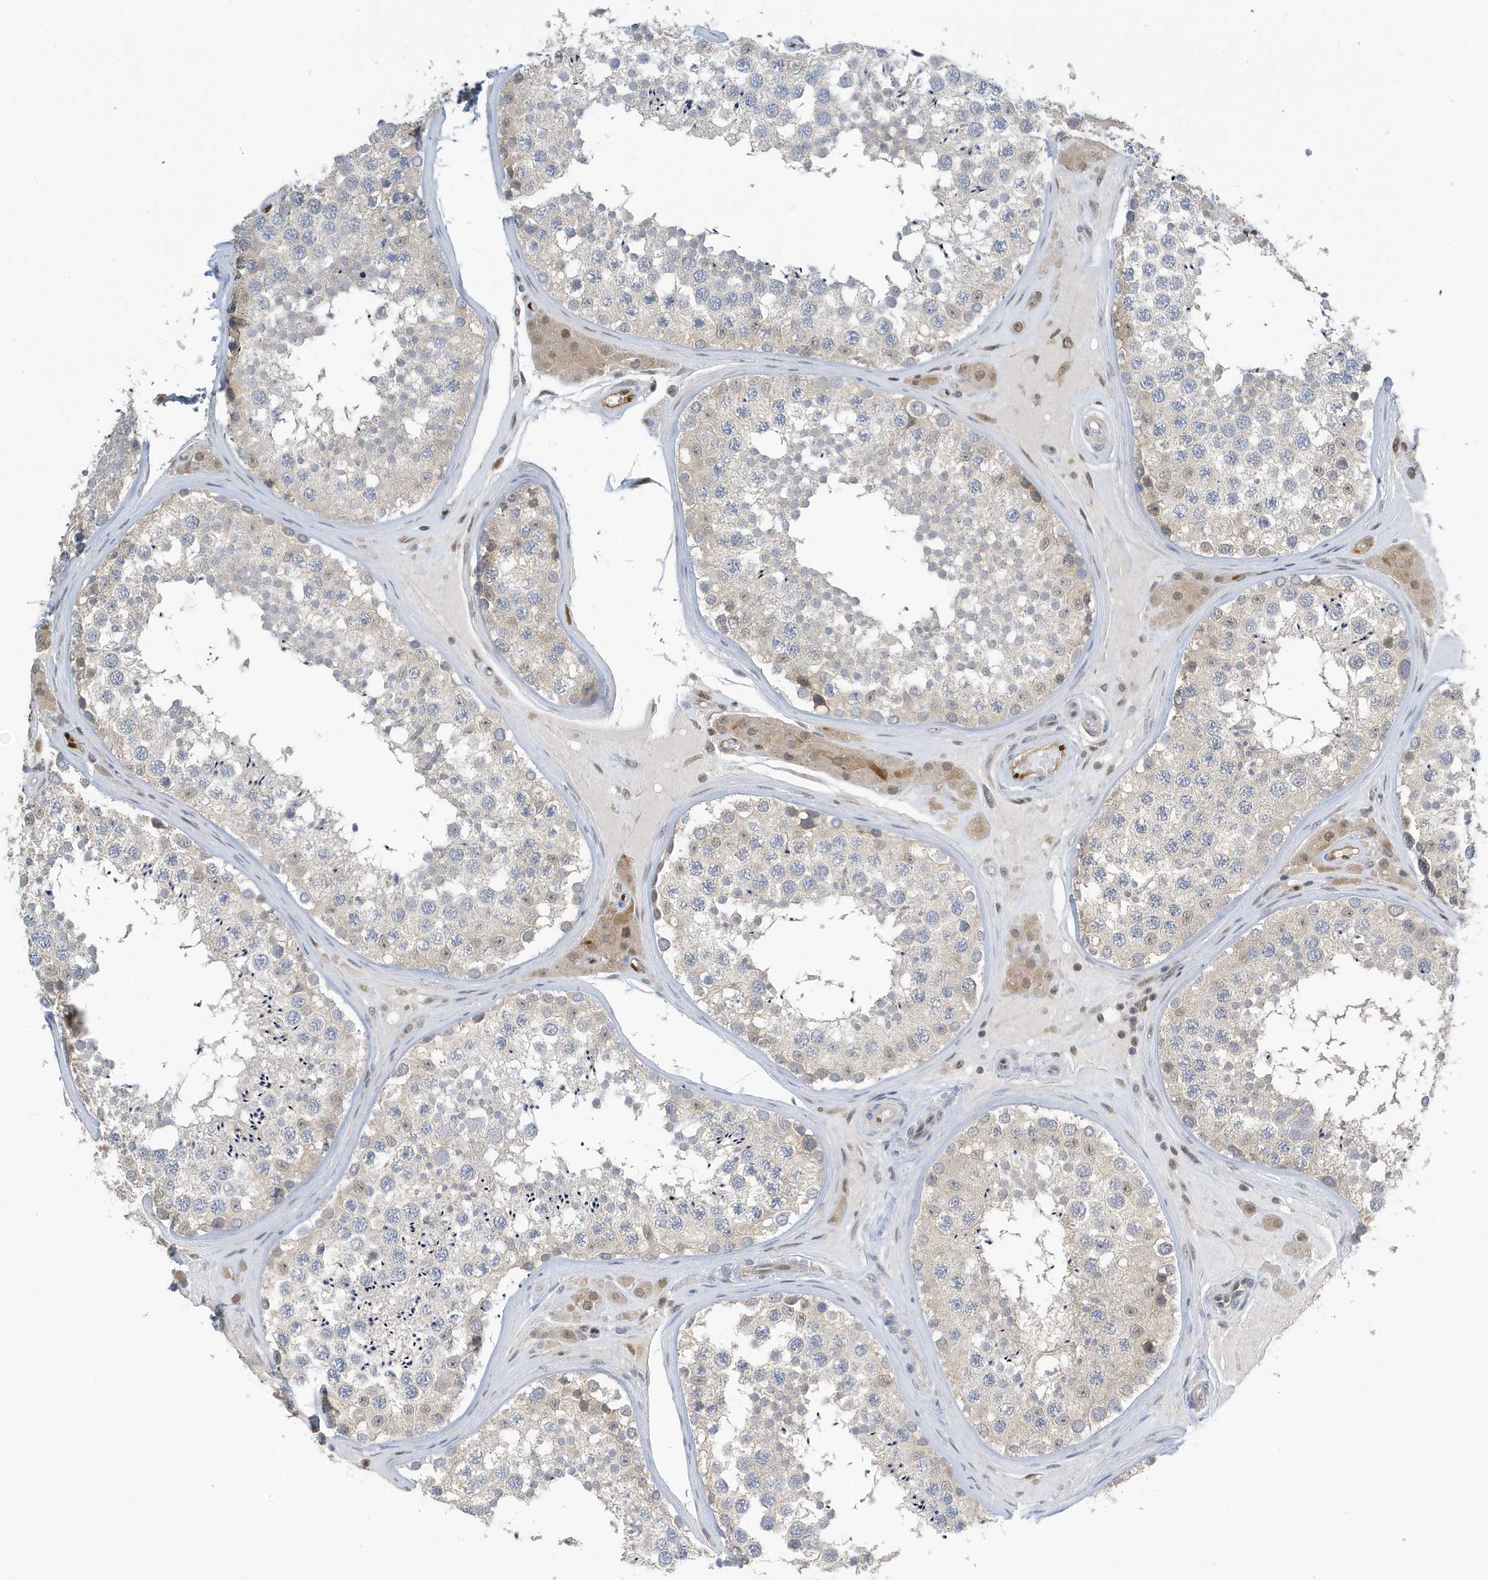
{"staining": {"intensity": "moderate", "quantity": "<25%", "location": "nuclear"}, "tissue": "testis", "cell_type": "Cells in seminiferous ducts", "image_type": "normal", "snomed": [{"axis": "morphology", "description": "Normal tissue, NOS"}, {"axis": "topography", "description": "Testis"}], "caption": "This histopathology image reveals unremarkable testis stained with immunohistochemistry (IHC) to label a protein in brown. The nuclear of cells in seminiferous ducts show moderate positivity for the protein. Nuclei are counter-stained blue.", "gene": "NCOA7", "patient": {"sex": "male", "age": 46}}